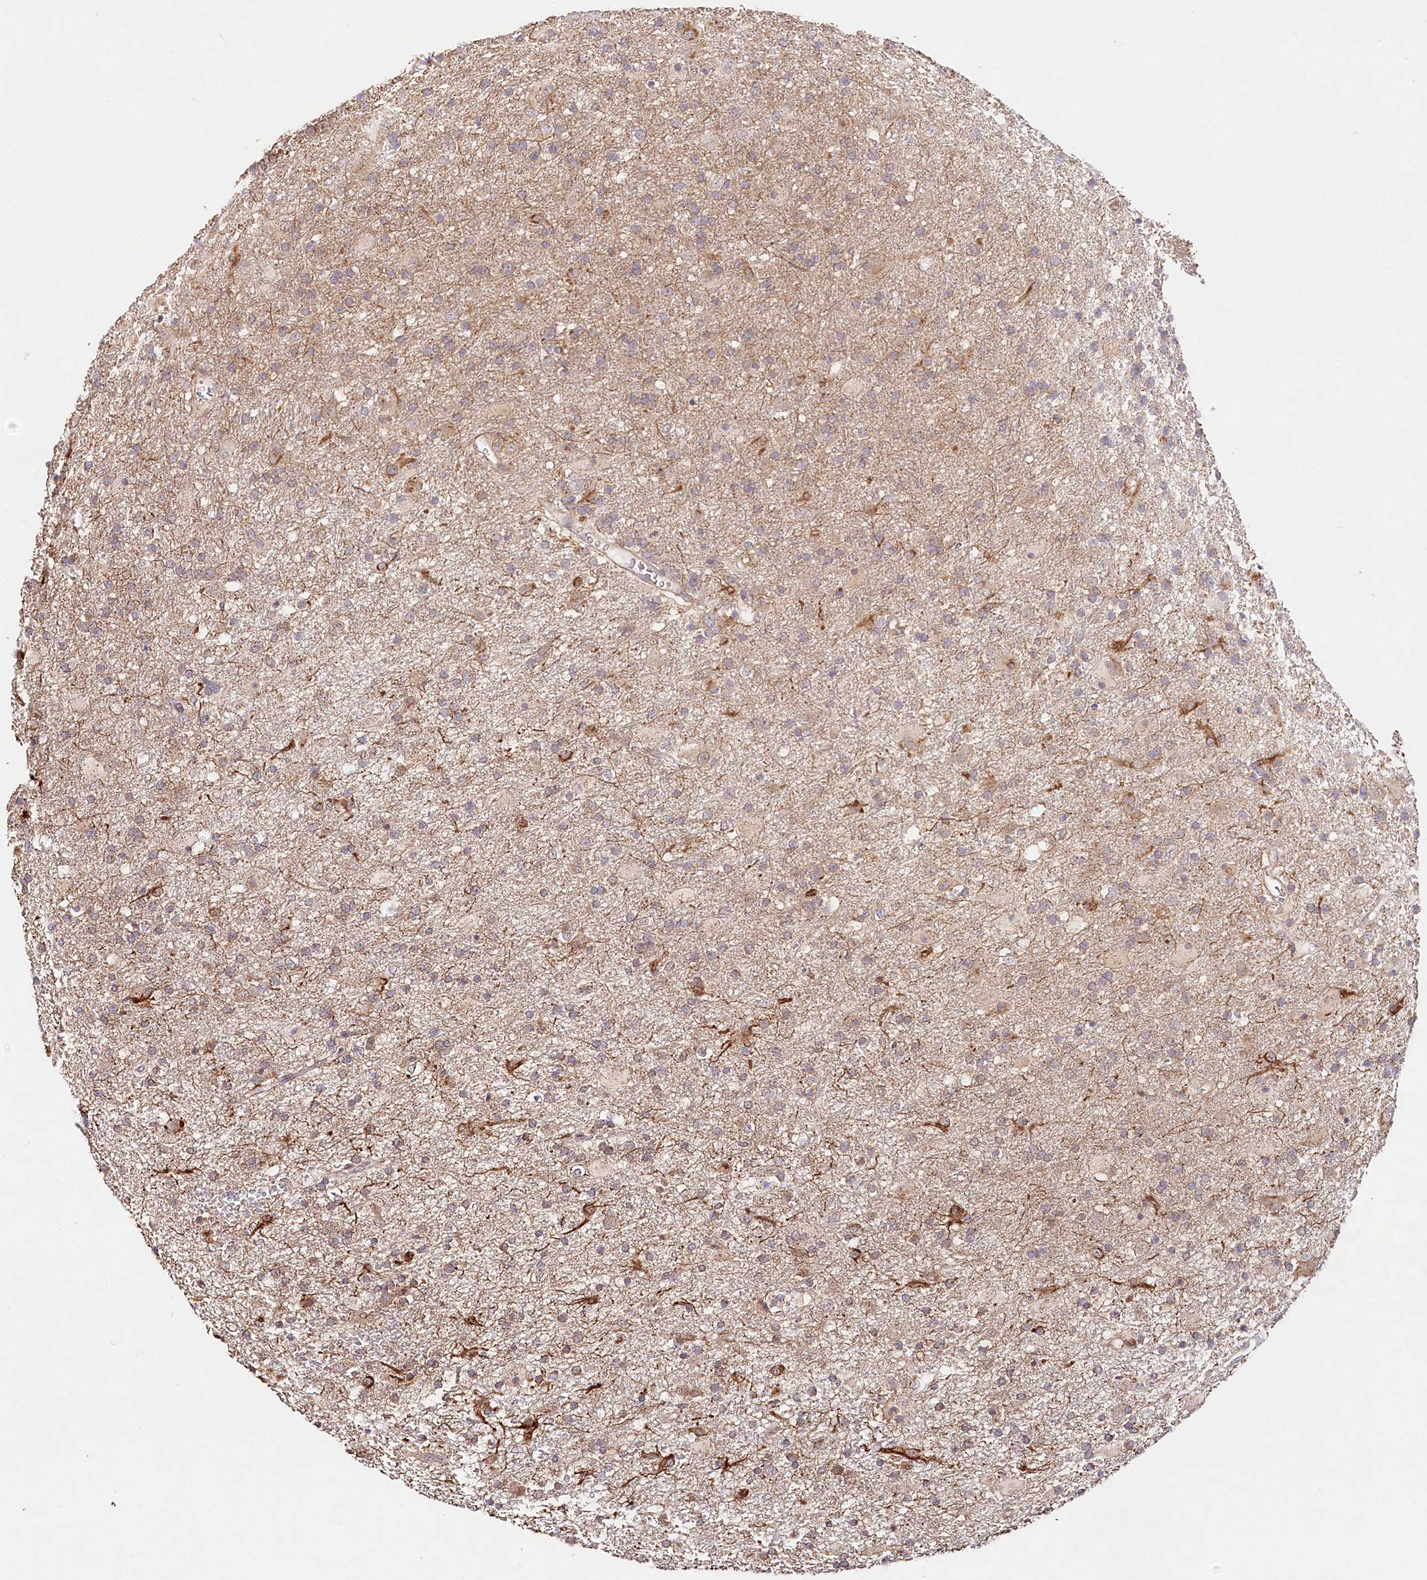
{"staining": {"intensity": "weak", "quantity": "25%-75%", "location": "cytoplasmic/membranous"}, "tissue": "glioma", "cell_type": "Tumor cells", "image_type": "cancer", "snomed": [{"axis": "morphology", "description": "Glioma, malignant, Low grade"}, {"axis": "topography", "description": "Brain"}], "caption": "Immunohistochemical staining of human malignant glioma (low-grade) reveals low levels of weak cytoplasmic/membranous protein positivity in about 25%-75% of tumor cells. Using DAB (brown) and hematoxylin (blue) stains, captured at high magnification using brightfield microscopy.", "gene": "DMXL1", "patient": {"sex": "male", "age": 65}}